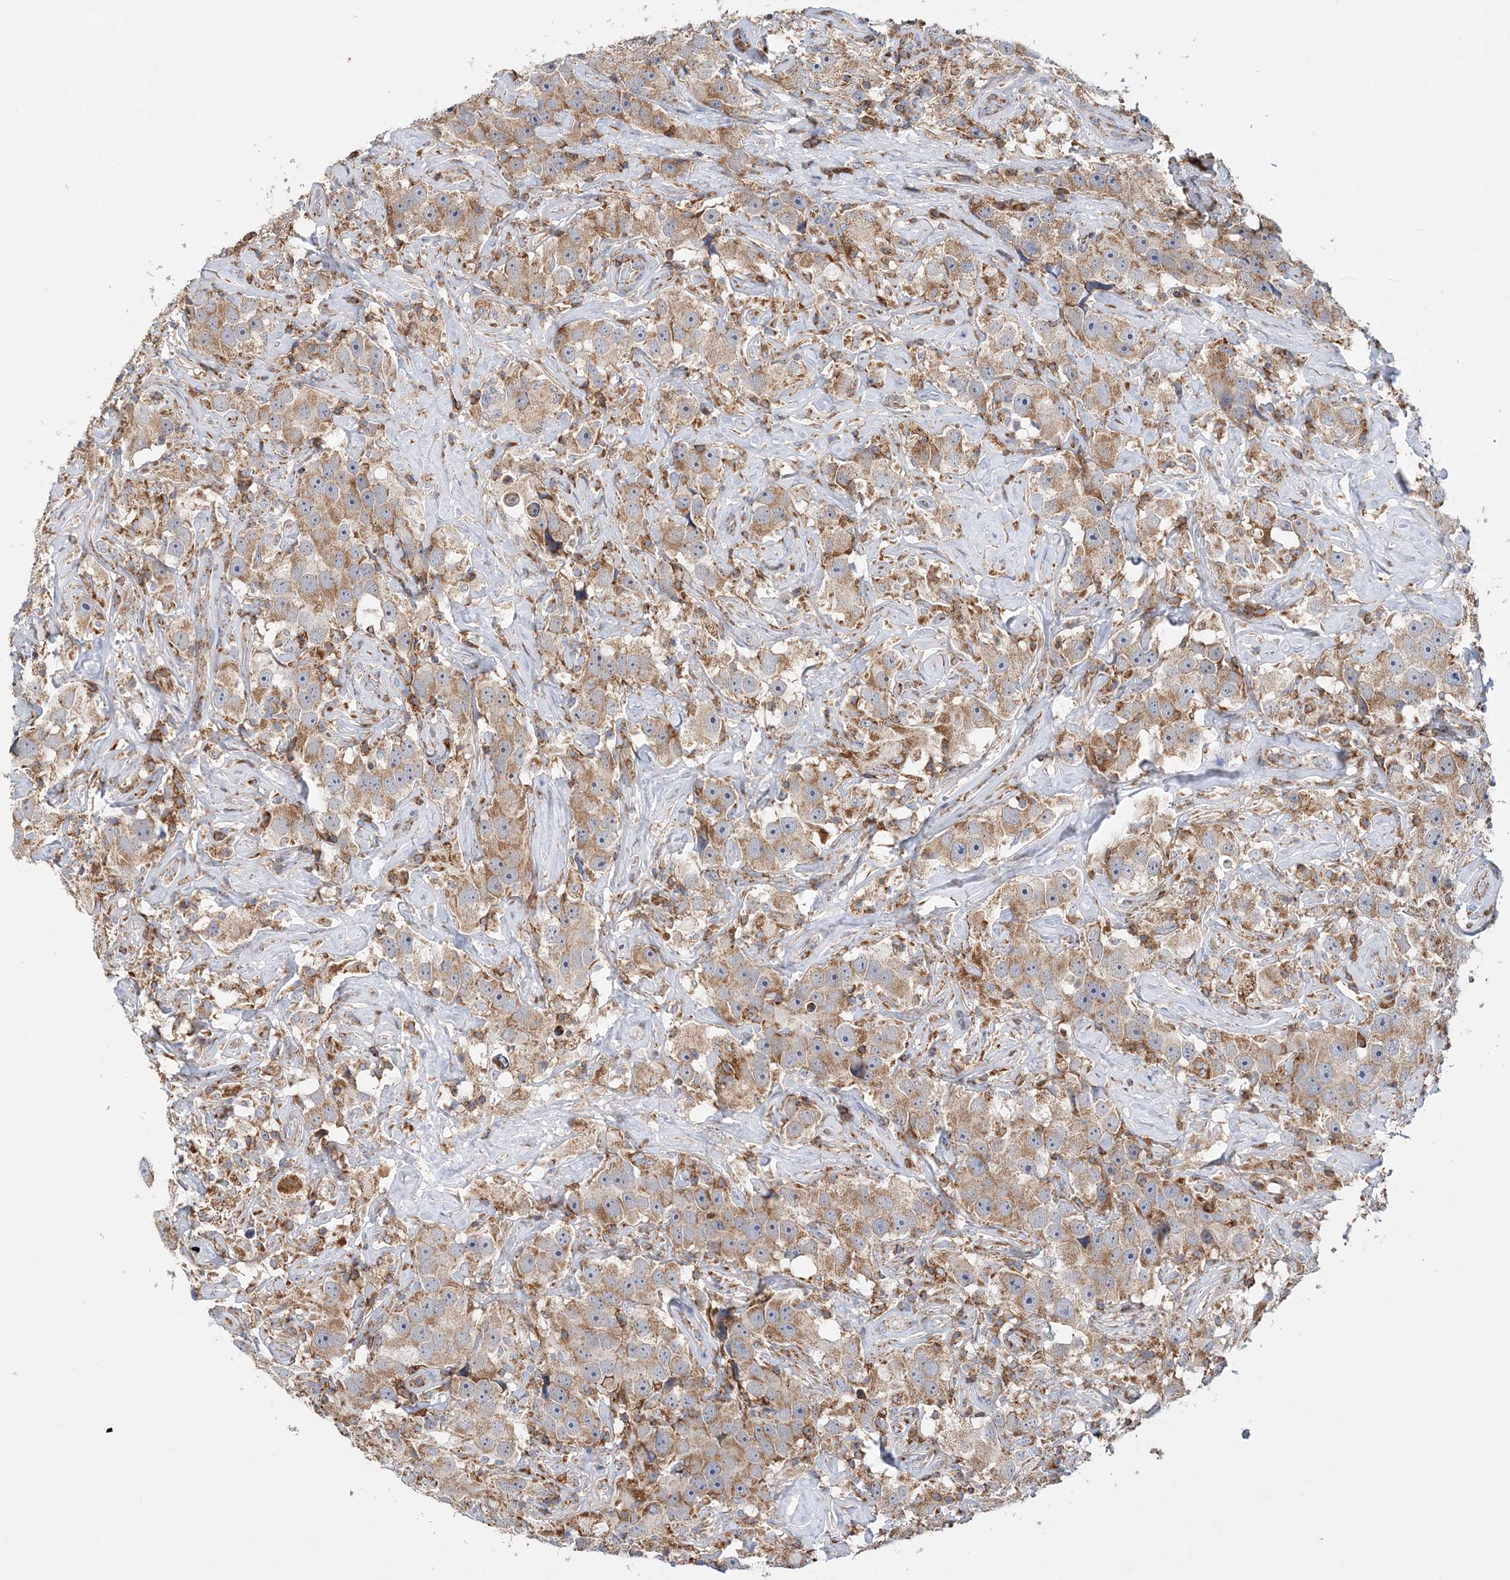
{"staining": {"intensity": "moderate", "quantity": ">75%", "location": "cytoplasmic/membranous"}, "tissue": "testis cancer", "cell_type": "Tumor cells", "image_type": "cancer", "snomed": [{"axis": "morphology", "description": "Seminoma, NOS"}, {"axis": "topography", "description": "Testis"}], "caption": "Immunohistochemistry (DAB) staining of seminoma (testis) shows moderate cytoplasmic/membranous protein staining in approximately >75% of tumor cells. Immunohistochemistry (ihc) stains the protein of interest in brown and the nuclei are stained blue.", "gene": "TTC32", "patient": {"sex": "male", "age": 49}}